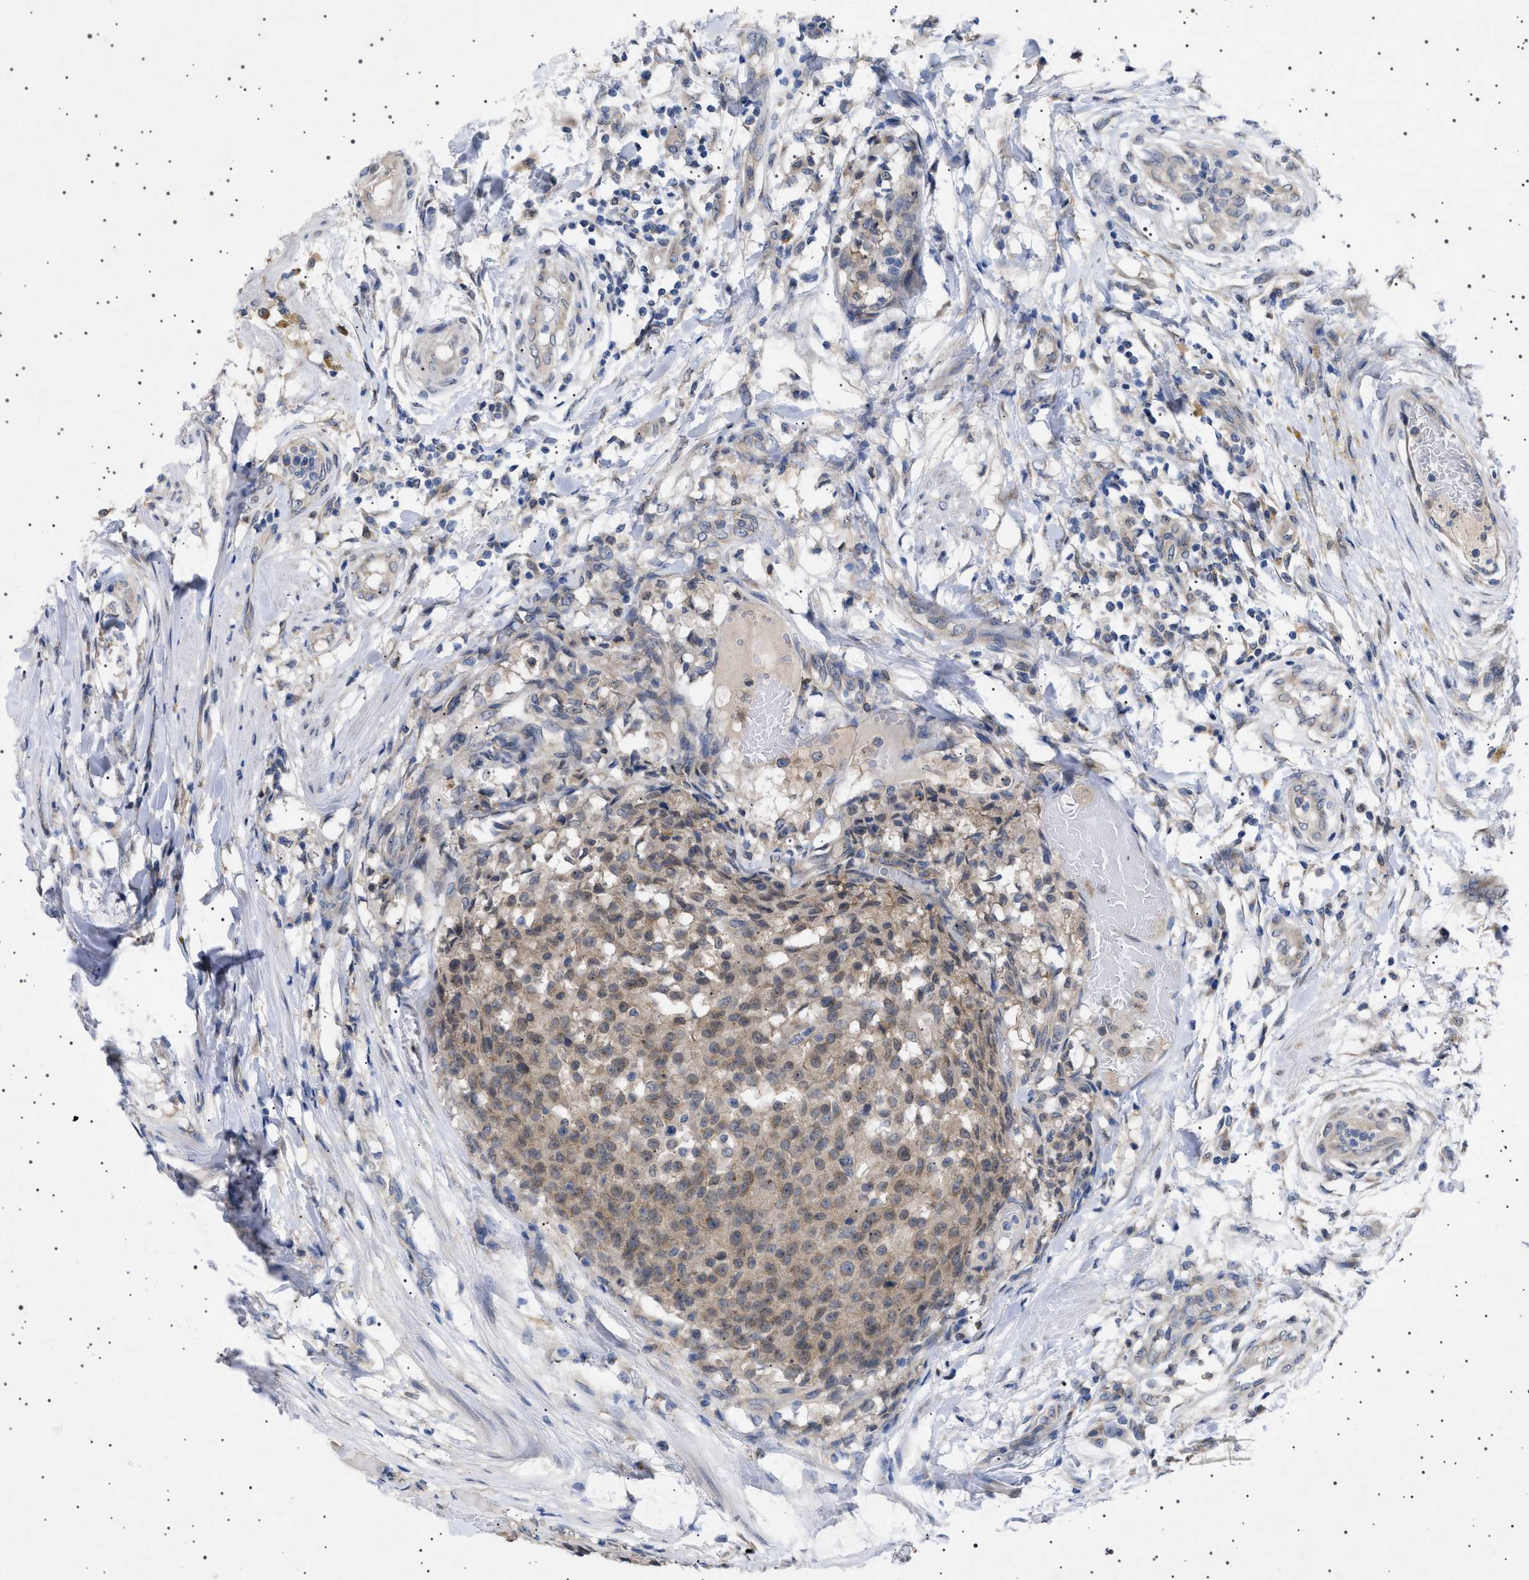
{"staining": {"intensity": "weak", "quantity": ">75%", "location": "cytoplasmic/membranous,nuclear"}, "tissue": "testis cancer", "cell_type": "Tumor cells", "image_type": "cancer", "snomed": [{"axis": "morphology", "description": "Seminoma, NOS"}, {"axis": "topography", "description": "Testis"}], "caption": "An immunohistochemistry image of neoplastic tissue is shown. Protein staining in brown highlights weak cytoplasmic/membranous and nuclear positivity in testis cancer within tumor cells. (IHC, brightfield microscopy, high magnification).", "gene": "NUP93", "patient": {"sex": "male", "age": 59}}